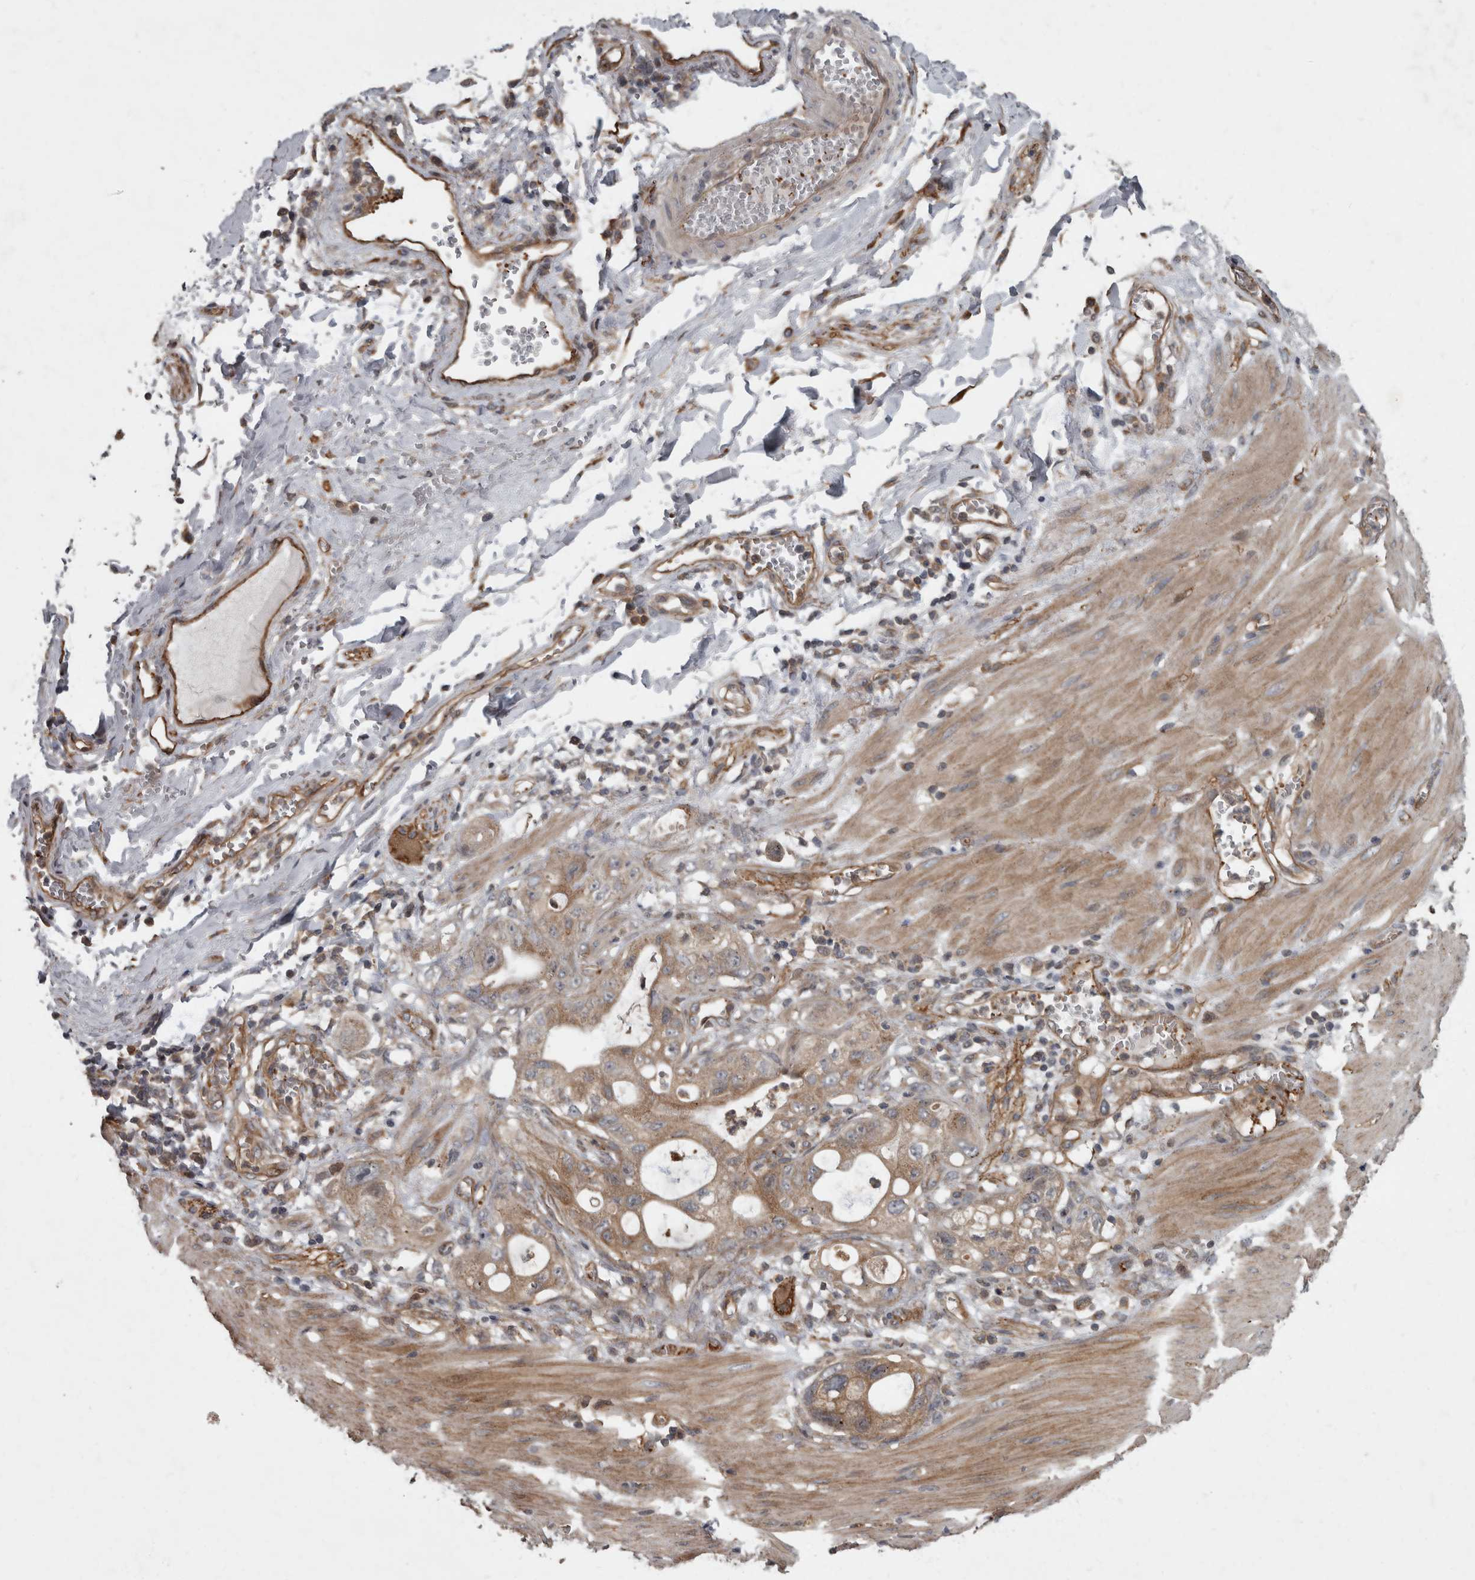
{"staining": {"intensity": "moderate", "quantity": ">75%", "location": "cytoplasmic/membranous"}, "tissue": "stomach cancer", "cell_type": "Tumor cells", "image_type": "cancer", "snomed": [{"axis": "morphology", "description": "Adenocarcinoma, NOS"}, {"axis": "topography", "description": "Stomach"}, {"axis": "topography", "description": "Stomach, lower"}], "caption": "This is an image of IHC staining of stomach cancer, which shows moderate expression in the cytoplasmic/membranous of tumor cells.", "gene": "VEGFD", "patient": {"sex": "female", "age": 48}}